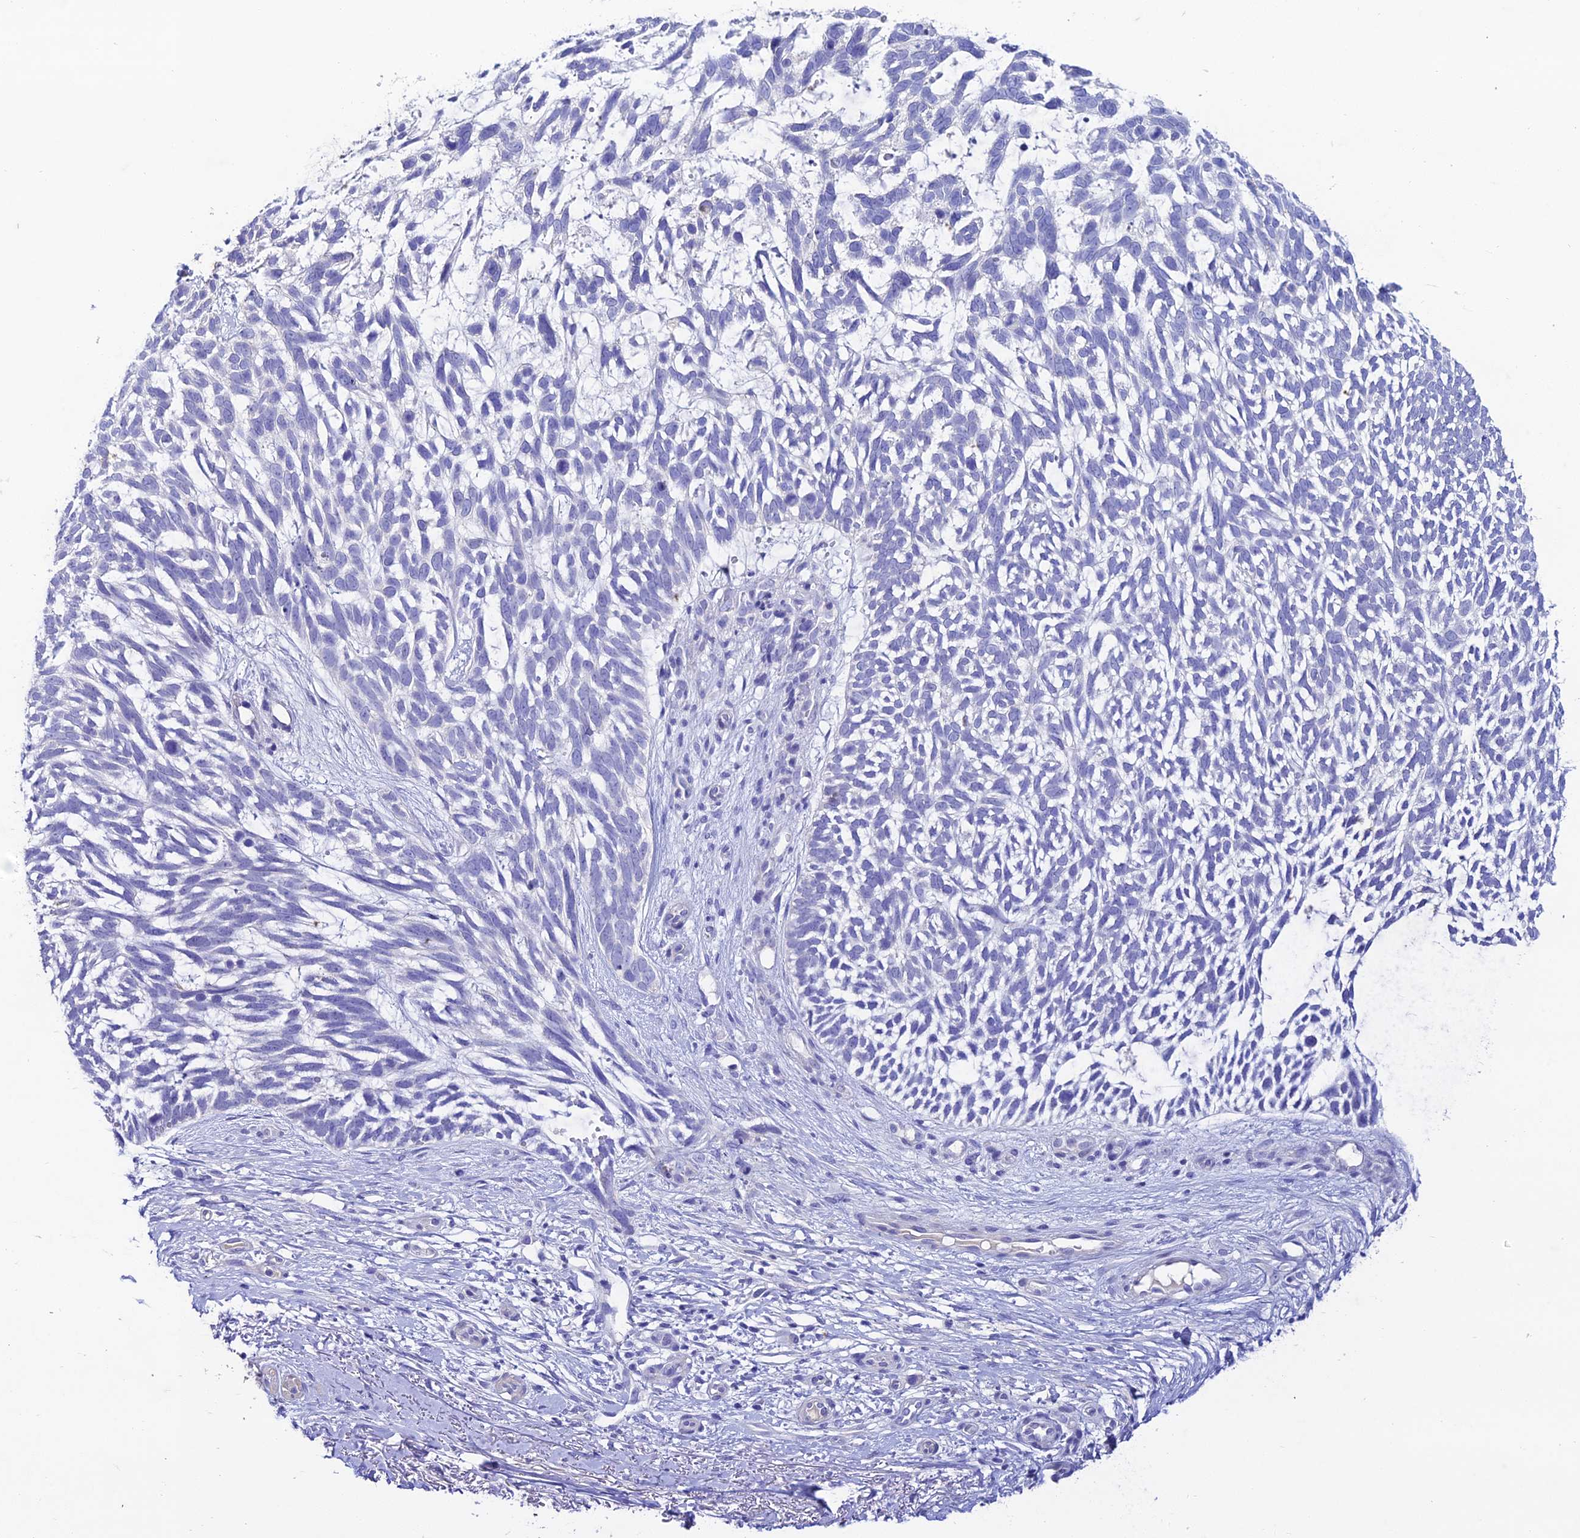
{"staining": {"intensity": "negative", "quantity": "none", "location": "none"}, "tissue": "skin cancer", "cell_type": "Tumor cells", "image_type": "cancer", "snomed": [{"axis": "morphology", "description": "Basal cell carcinoma"}, {"axis": "topography", "description": "Skin"}], "caption": "This histopathology image is of skin cancer (basal cell carcinoma) stained with immunohistochemistry to label a protein in brown with the nuclei are counter-stained blue. There is no expression in tumor cells.", "gene": "NLRP6", "patient": {"sex": "male", "age": 88}}